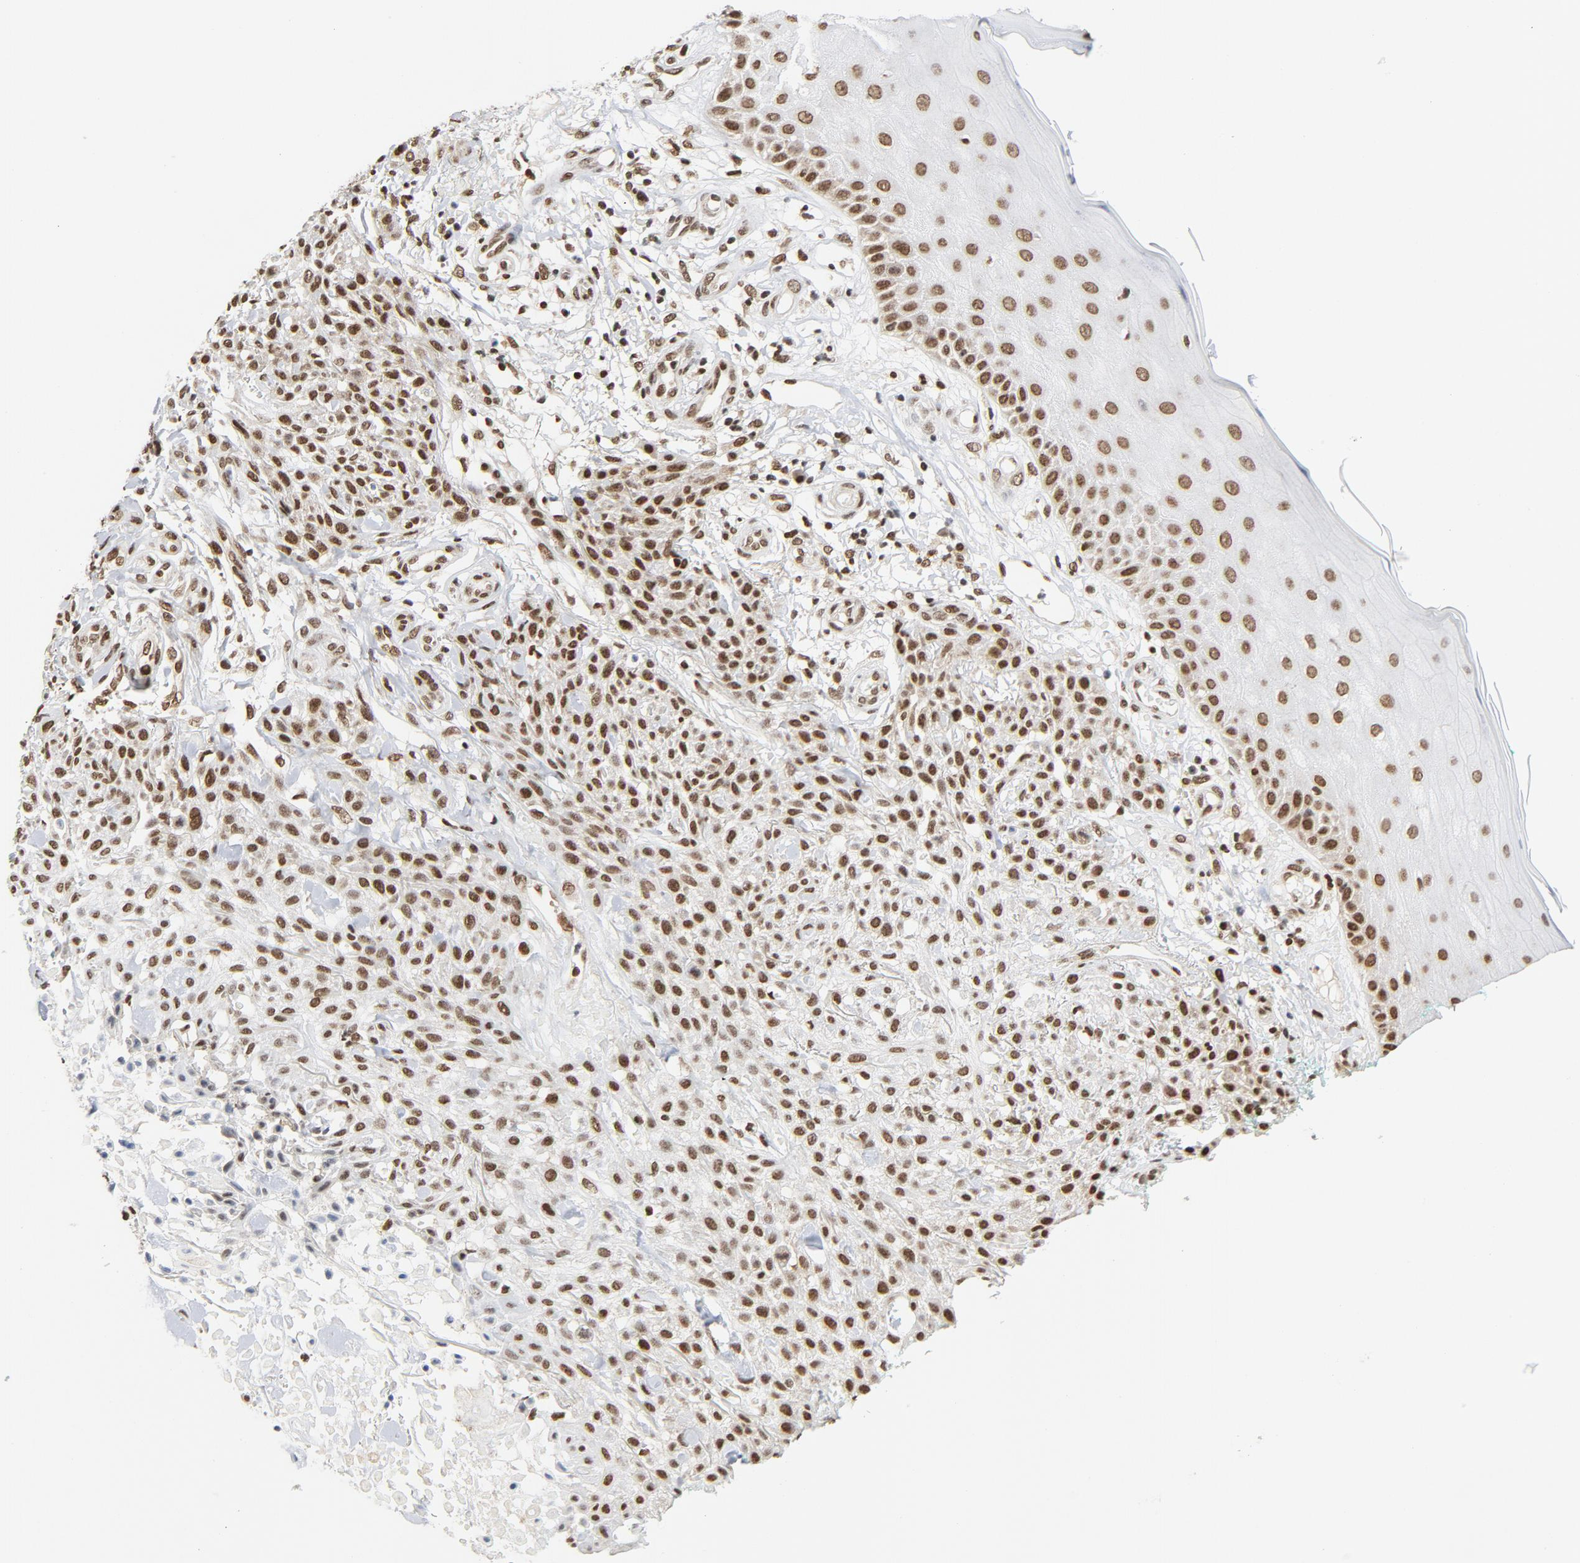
{"staining": {"intensity": "strong", "quantity": ">75%", "location": "nuclear"}, "tissue": "skin cancer", "cell_type": "Tumor cells", "image_type": "cancer", "snomed": [{"axis": "morphology", "description": "Squamous cell carcinoma, NOS"}, {"axis": "topography", "description": "Skin"}], "caption": "Human skin cancer (squamous cell carcinoma) stained with a brown dye reveals strong nuclear positive expression in approximately >75% of tumor cells.", "gene": "ERCC1", "patient": {"sex": "female", "age": 42}}